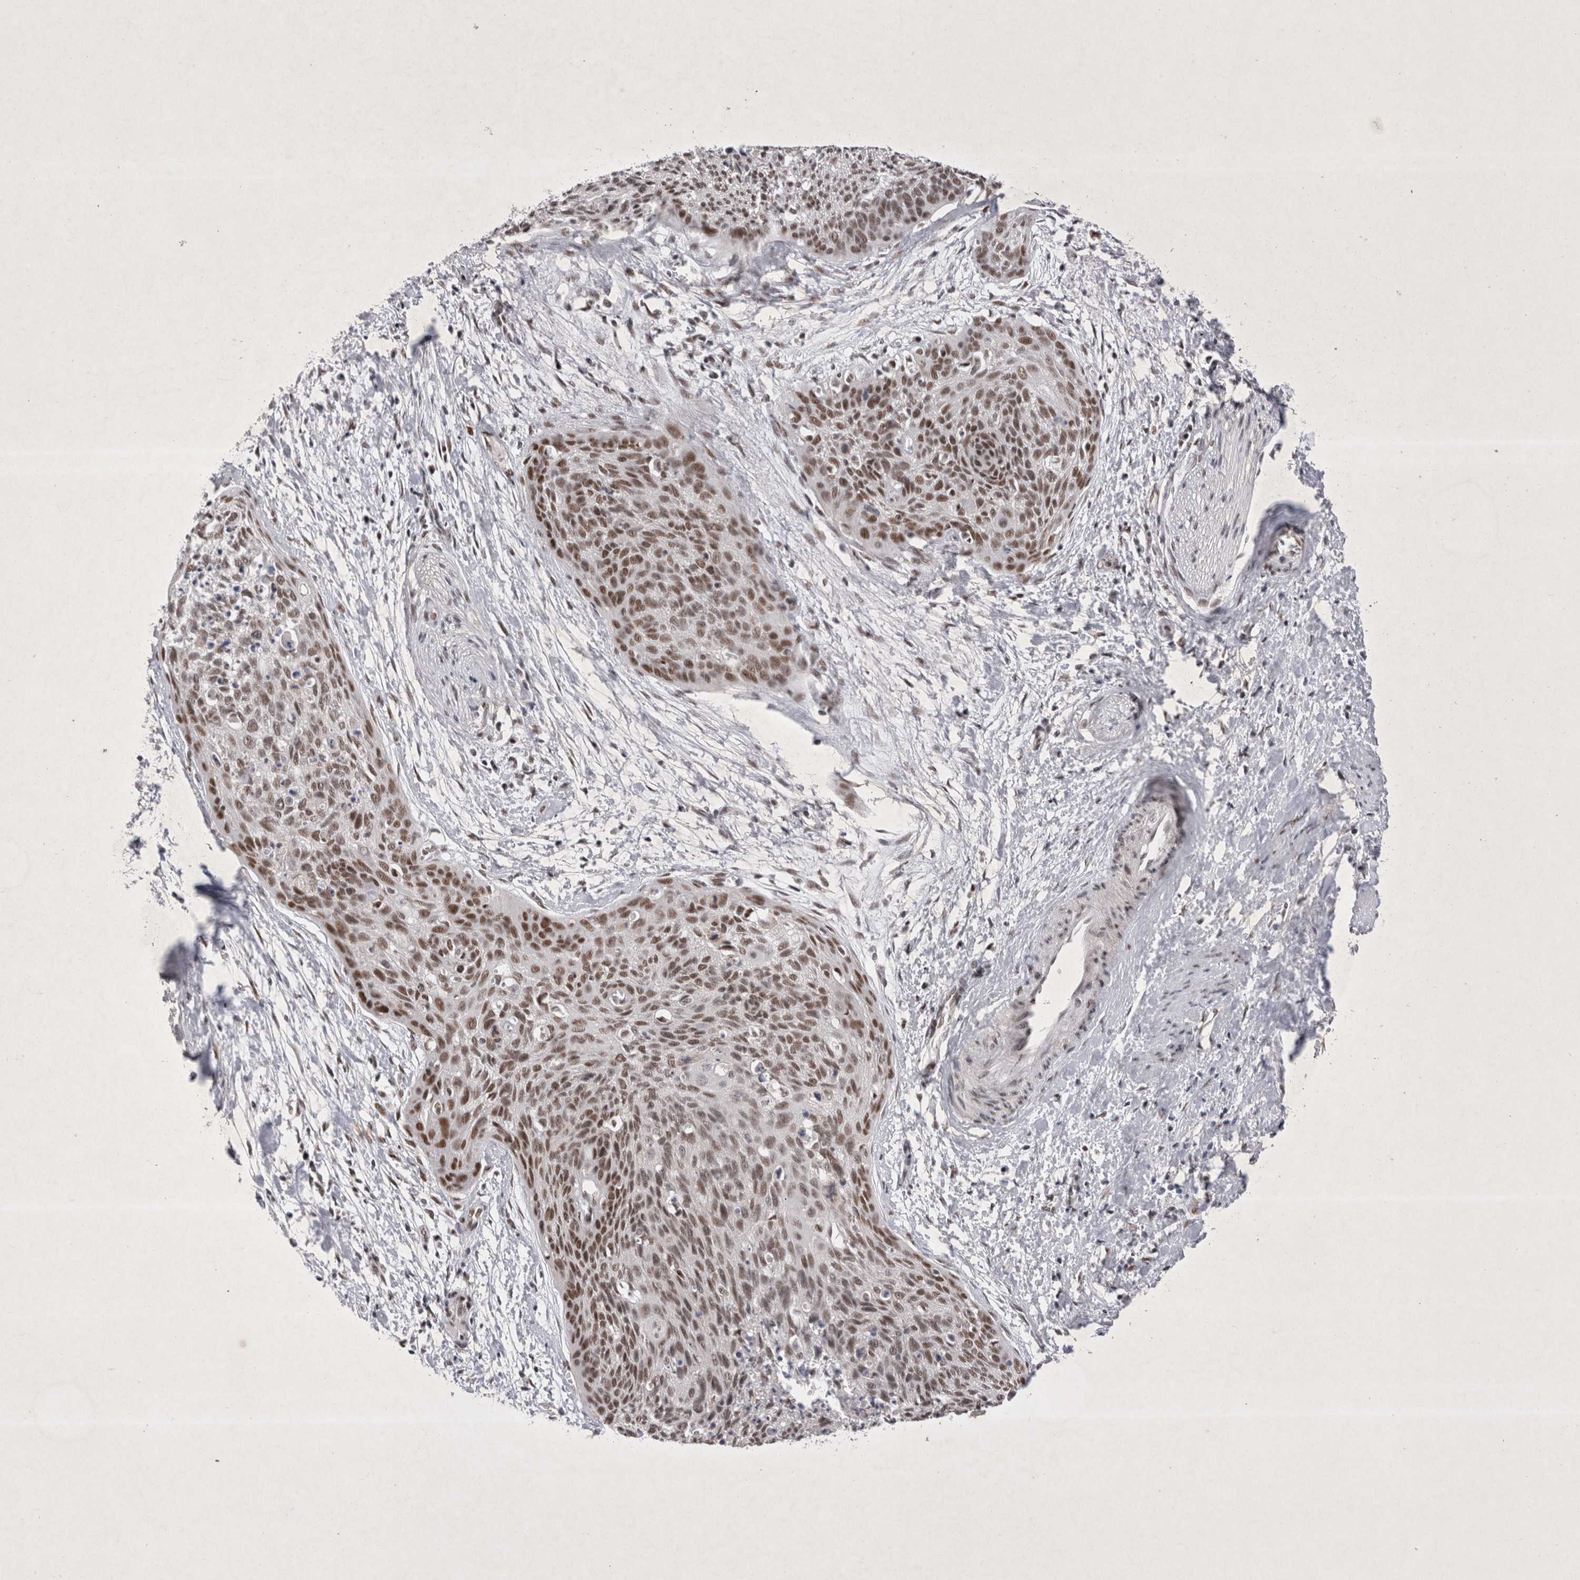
{"staining": {"intensity": "strong", "quantity": "25%-75%", "location": "nuclear"}, "tissue": "cervical cancer", "cell_type": "Tumor cells", "image_type": "cancer", "snomed": [{"axis": "morphology", "description": "Squamous cell carcinoma, NOS"}, {"axis": "topography", "description": "Cervix"}], "caption": "Tumor cells exhibit strong nuclear positivity in about 25%-75% of cells in cervical cancer (squamous cell carcinoma). Nuclei are stained in blue.", "gene": "RBM6", "patient": {"sex": "female", "age": 55}}